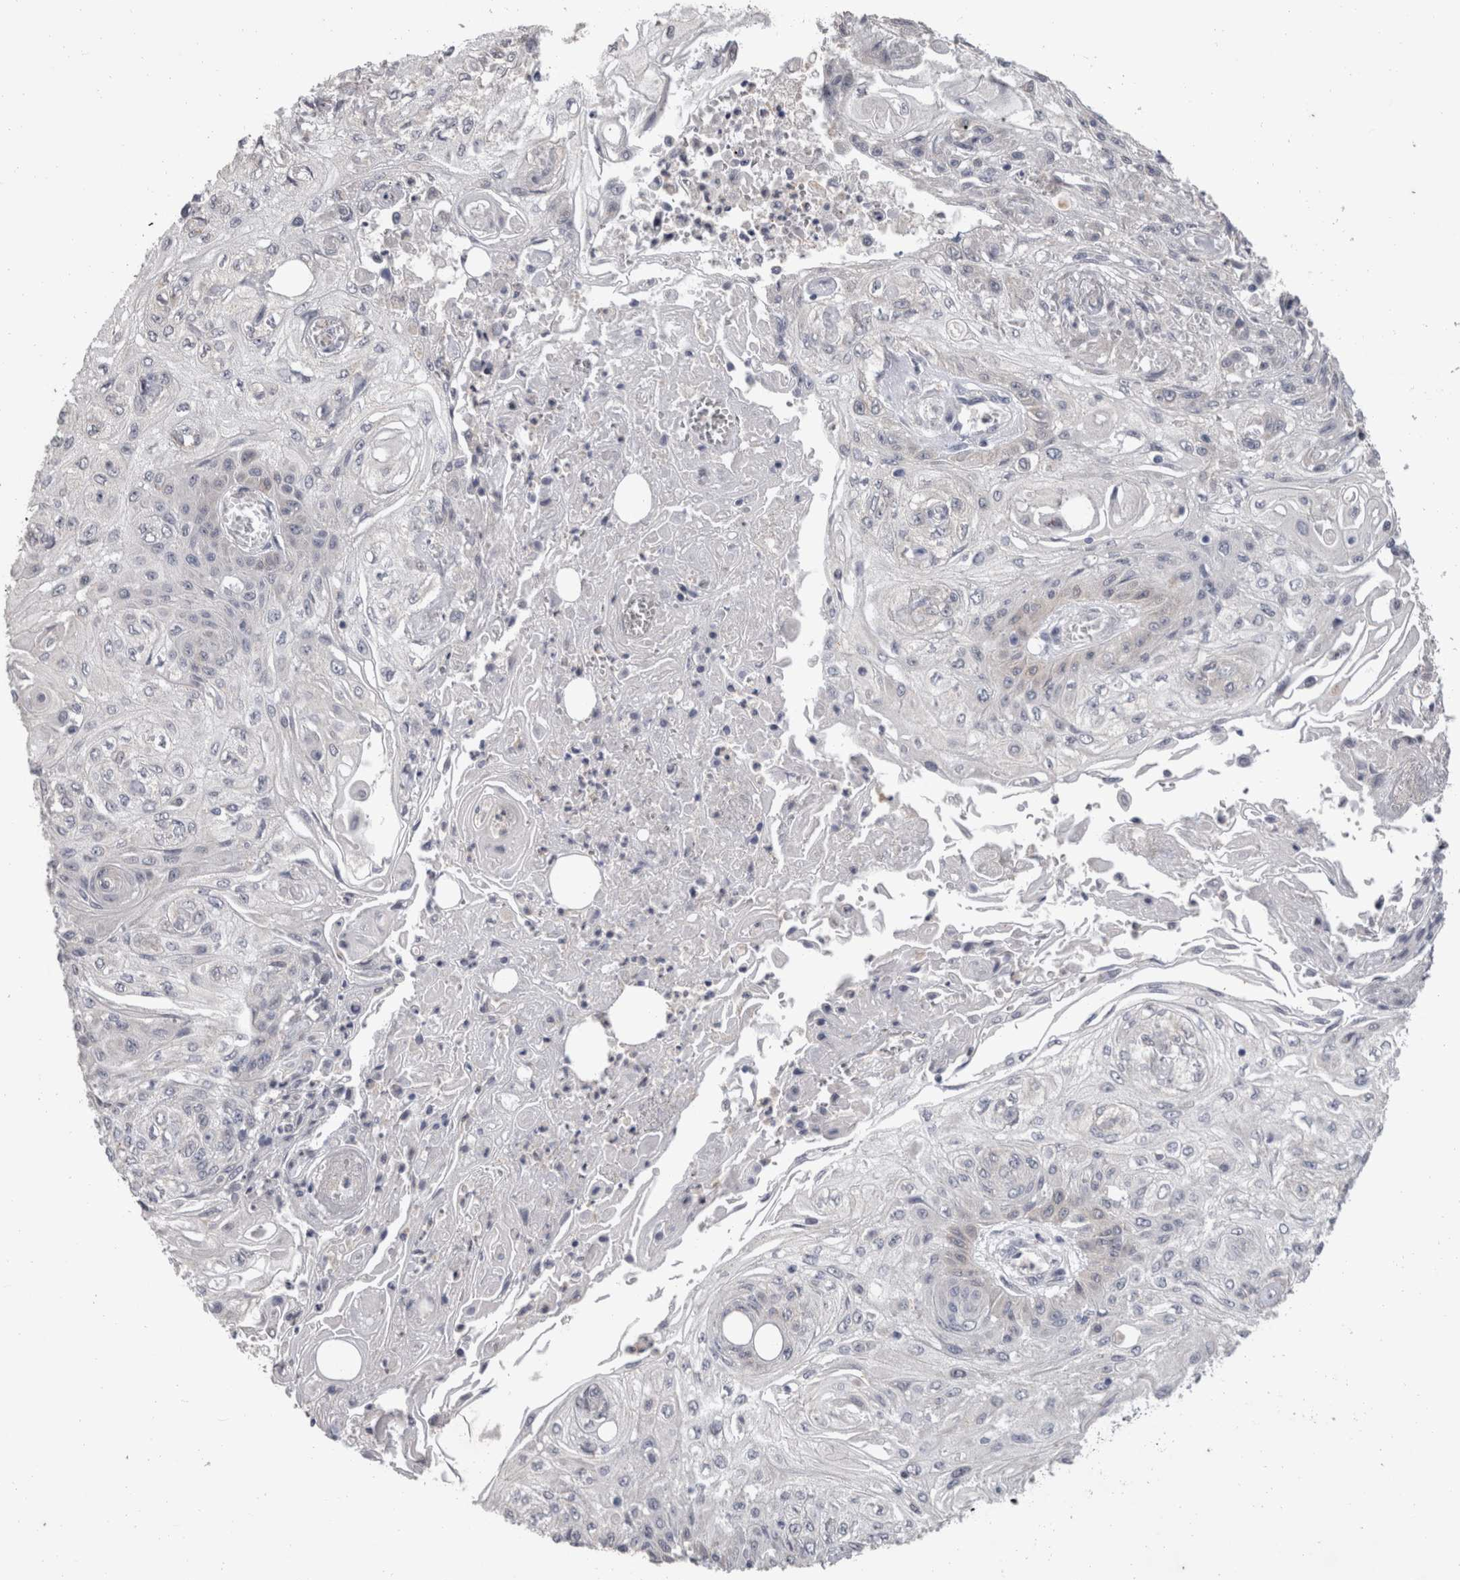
{"staining": {"intensity": "negative", "quantity": "none", "location": "none"}, "tissue": "skin cancer", "cell_type": "Tumor cells", "image_type": "cancer", "snomed": [{"axis": "morphology", "description": "Squamous cell carcinoma, NOS"}, {"axis": "morphology", "description": "Squamous cell carcinoma, metastatic, NOS"}, {"axis": "topography", "description": "Skin"}, {"axis": "topography", "description": "Lymph node"}], "caption": "DAB (3,3'-diaminobenzidine) immunohistochemical staining of skin metastatic squamous cell carcinoma exhibits no significant staining in tumor cells.", "gene": "FHOD3", "patient": {"sex": "male", "age": 75}}